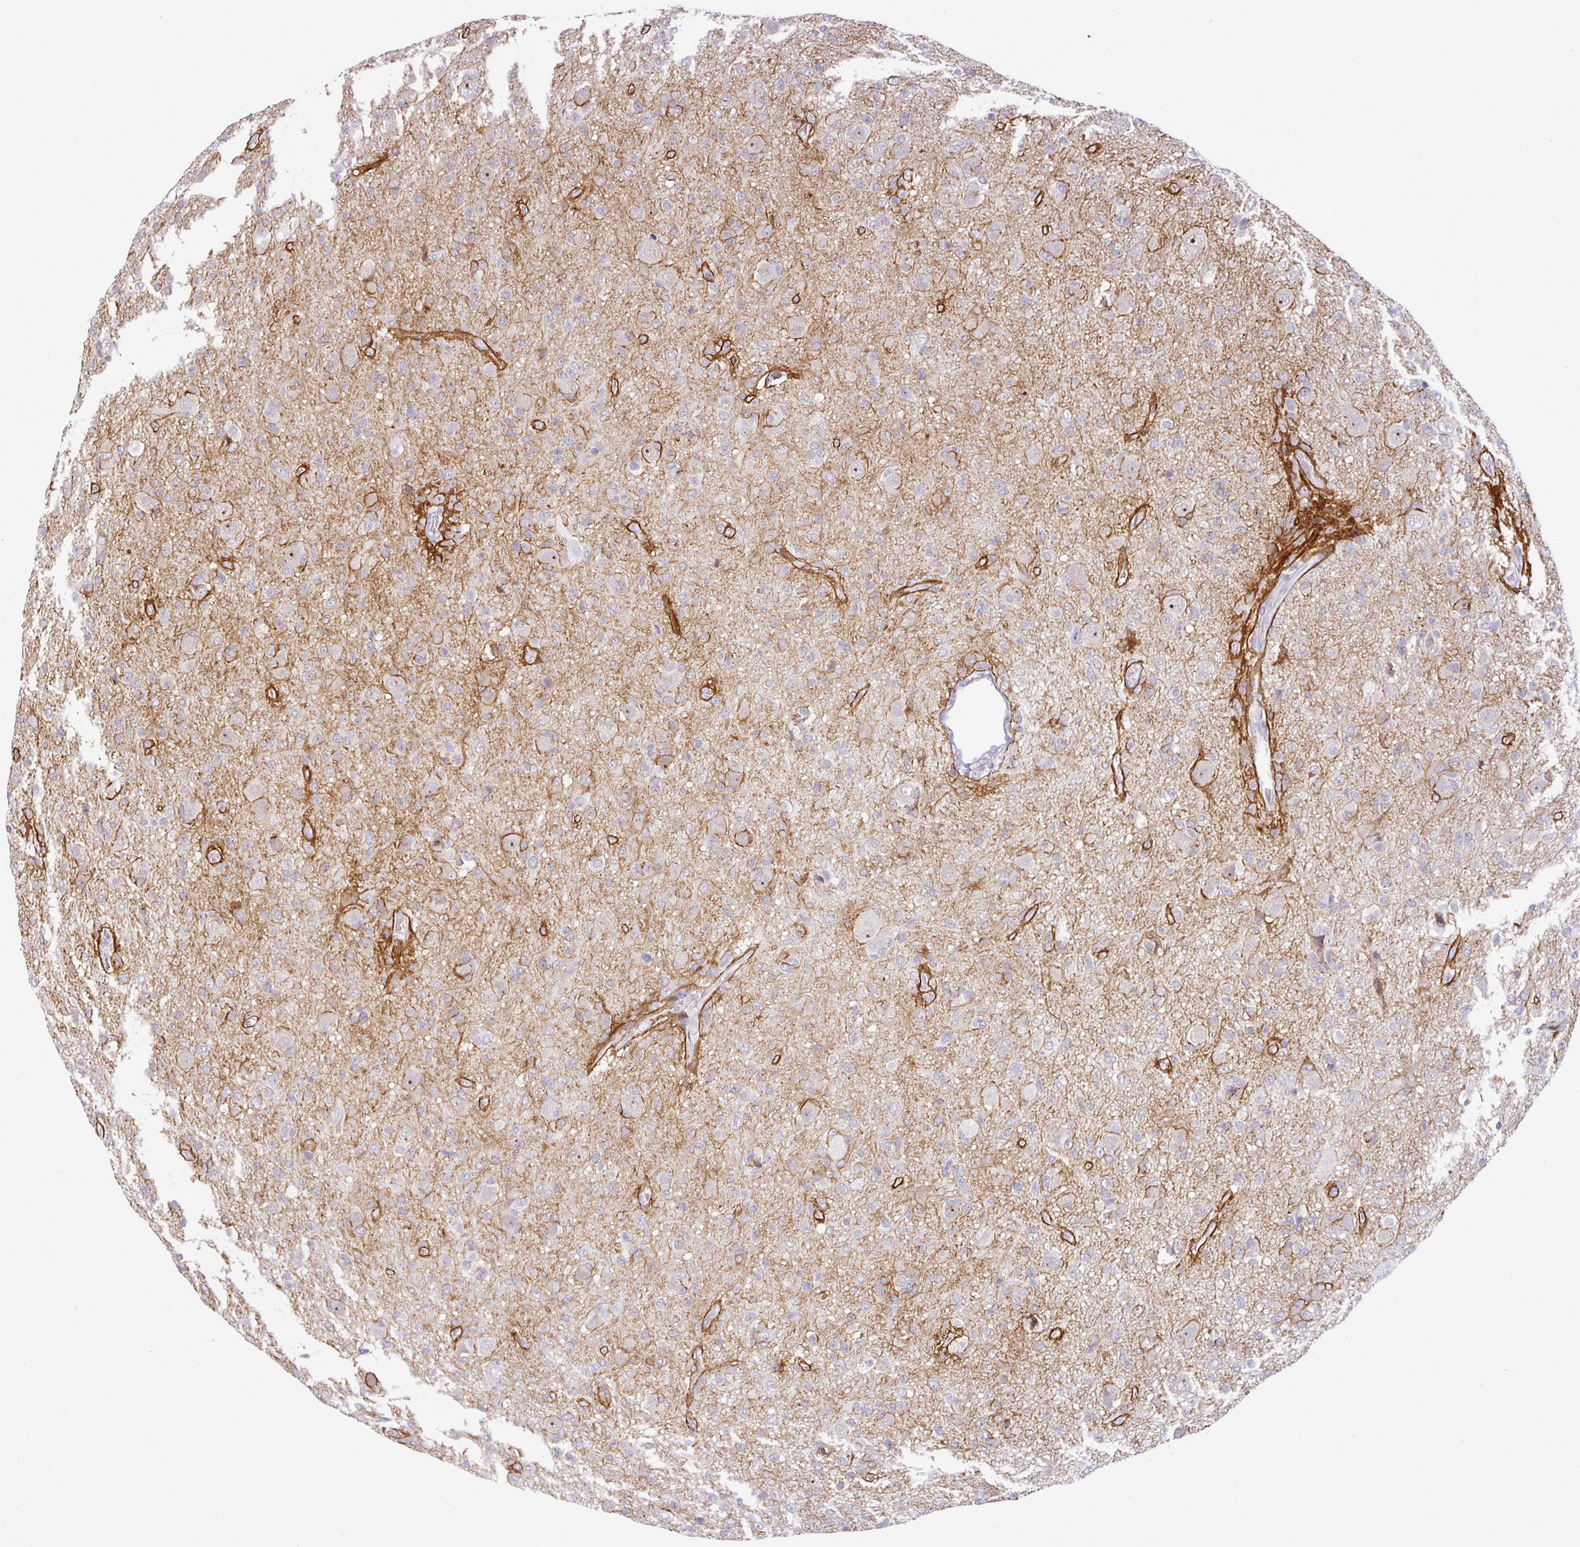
{"staining": {"intensity": "negative", "quantity": "none", "location": "none"}, "tissue": "glioma", "cell_type": "Tumor cells", "image_type": "cancer", "snomed": [{"axis": "morphology", "description": "Glioma, malignant, High grade"}, {"axis": "topography", "description": "Brain"}], "caption": "A photomicrograph of glioma stained for a protein shows no brown staining in tumor cells.", "gene": "PARP2", "patient": {"sex": "female", "age": 57}}